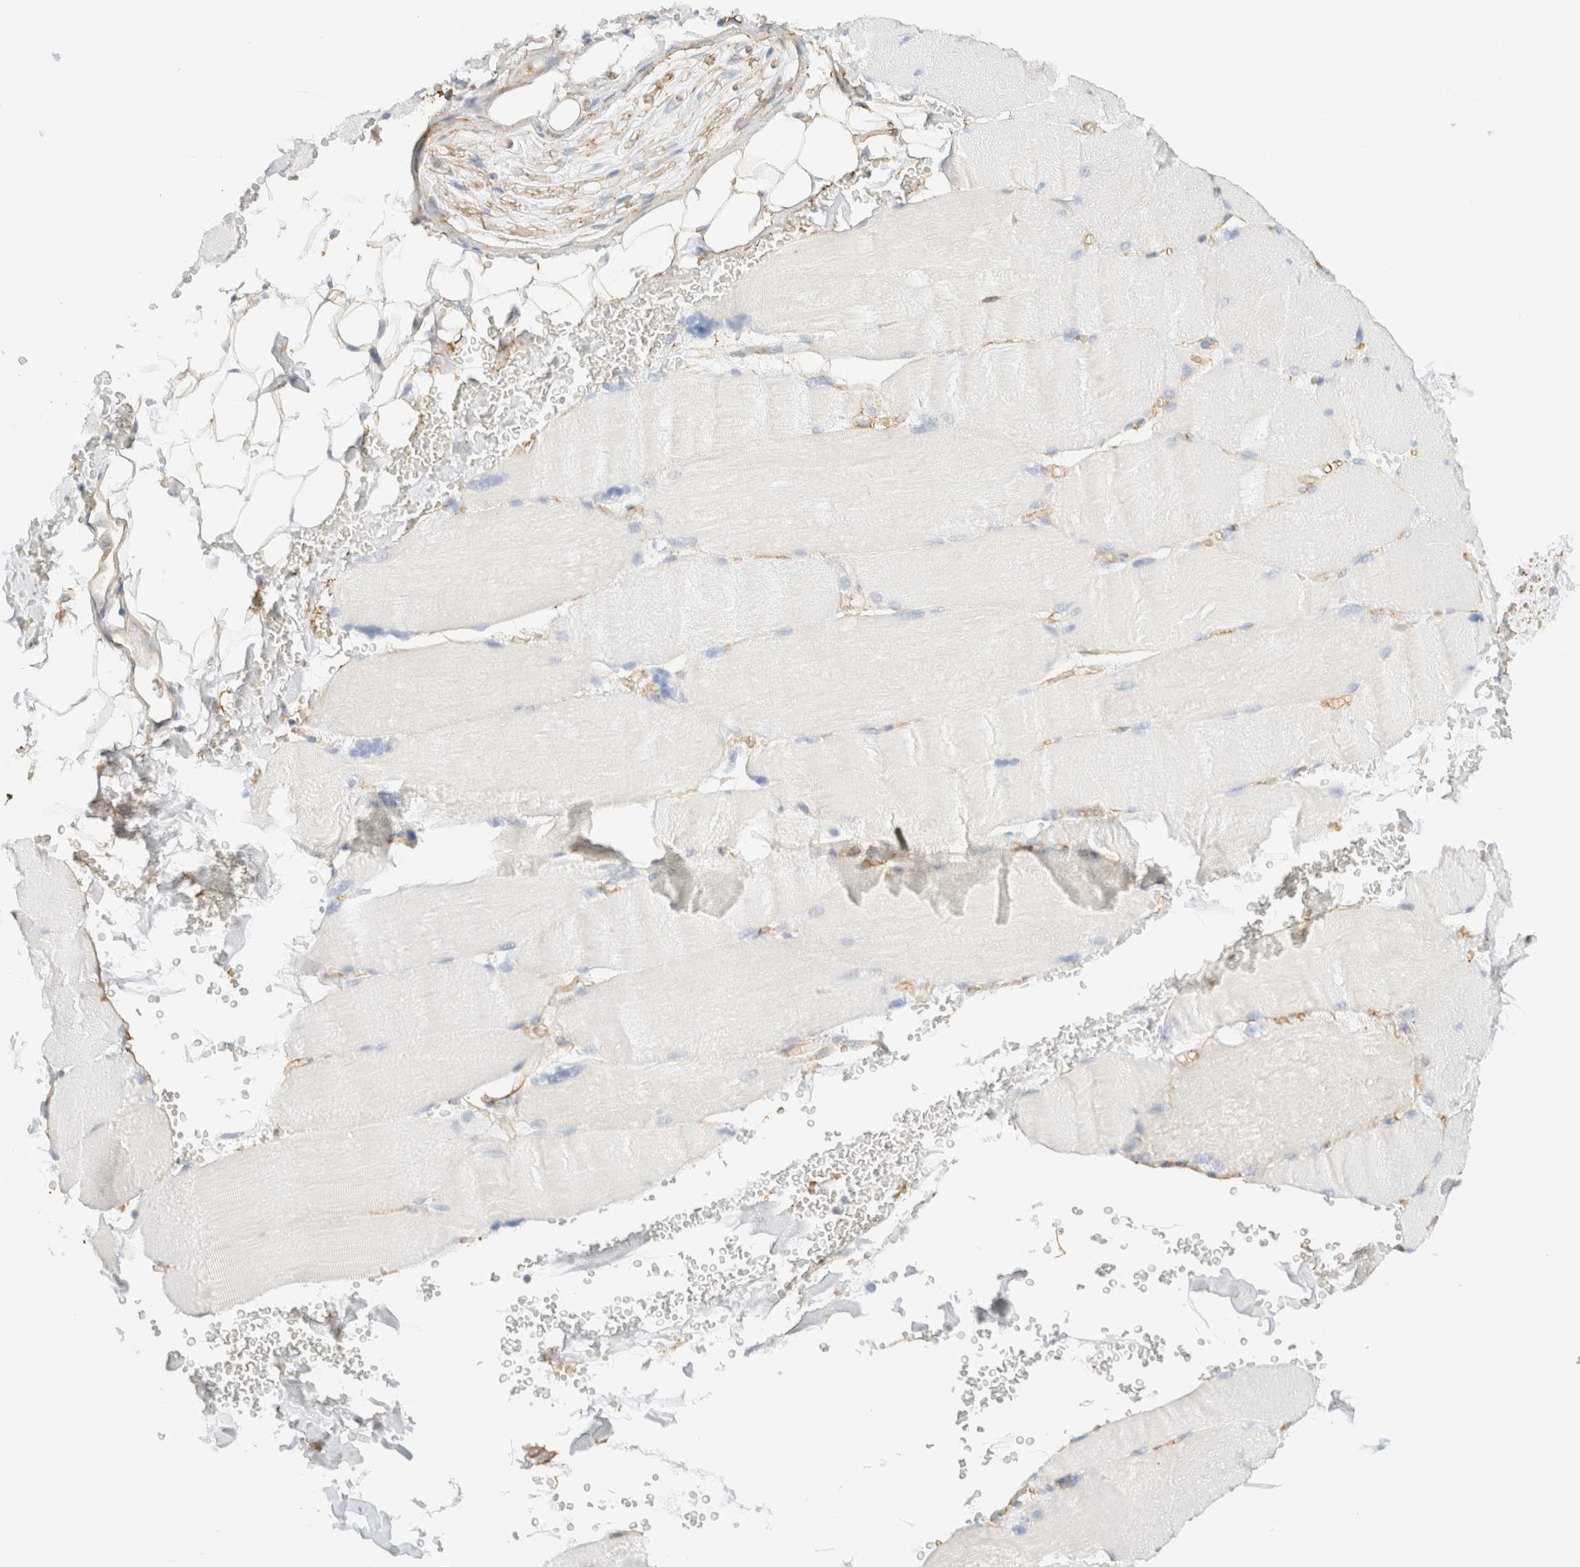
{"staining": {"intensity": "negative", "quantity": "none", "location": "none"}, "tissue": "skeletal muscle", "cell_type": "Myocytes", "image_type": "normal", "snomed": [{"axis": "morphology", "description": "Normal tissue, NOS"}, {"axis": "topography", "description": "Skin"}, {"axis": "topography", "description": "Skeletal muscle"}], "caption": "Immunohistochemistry micrograph of benign skeletal muscle: human skeletal muscle stained with DAB demonstrates no significant protein staining in myocytes. (DAB immunohistochemistry (IHC), high magnification).", "gene": "CYB5R4", "patient": {"sex": "male", "age": 83}}